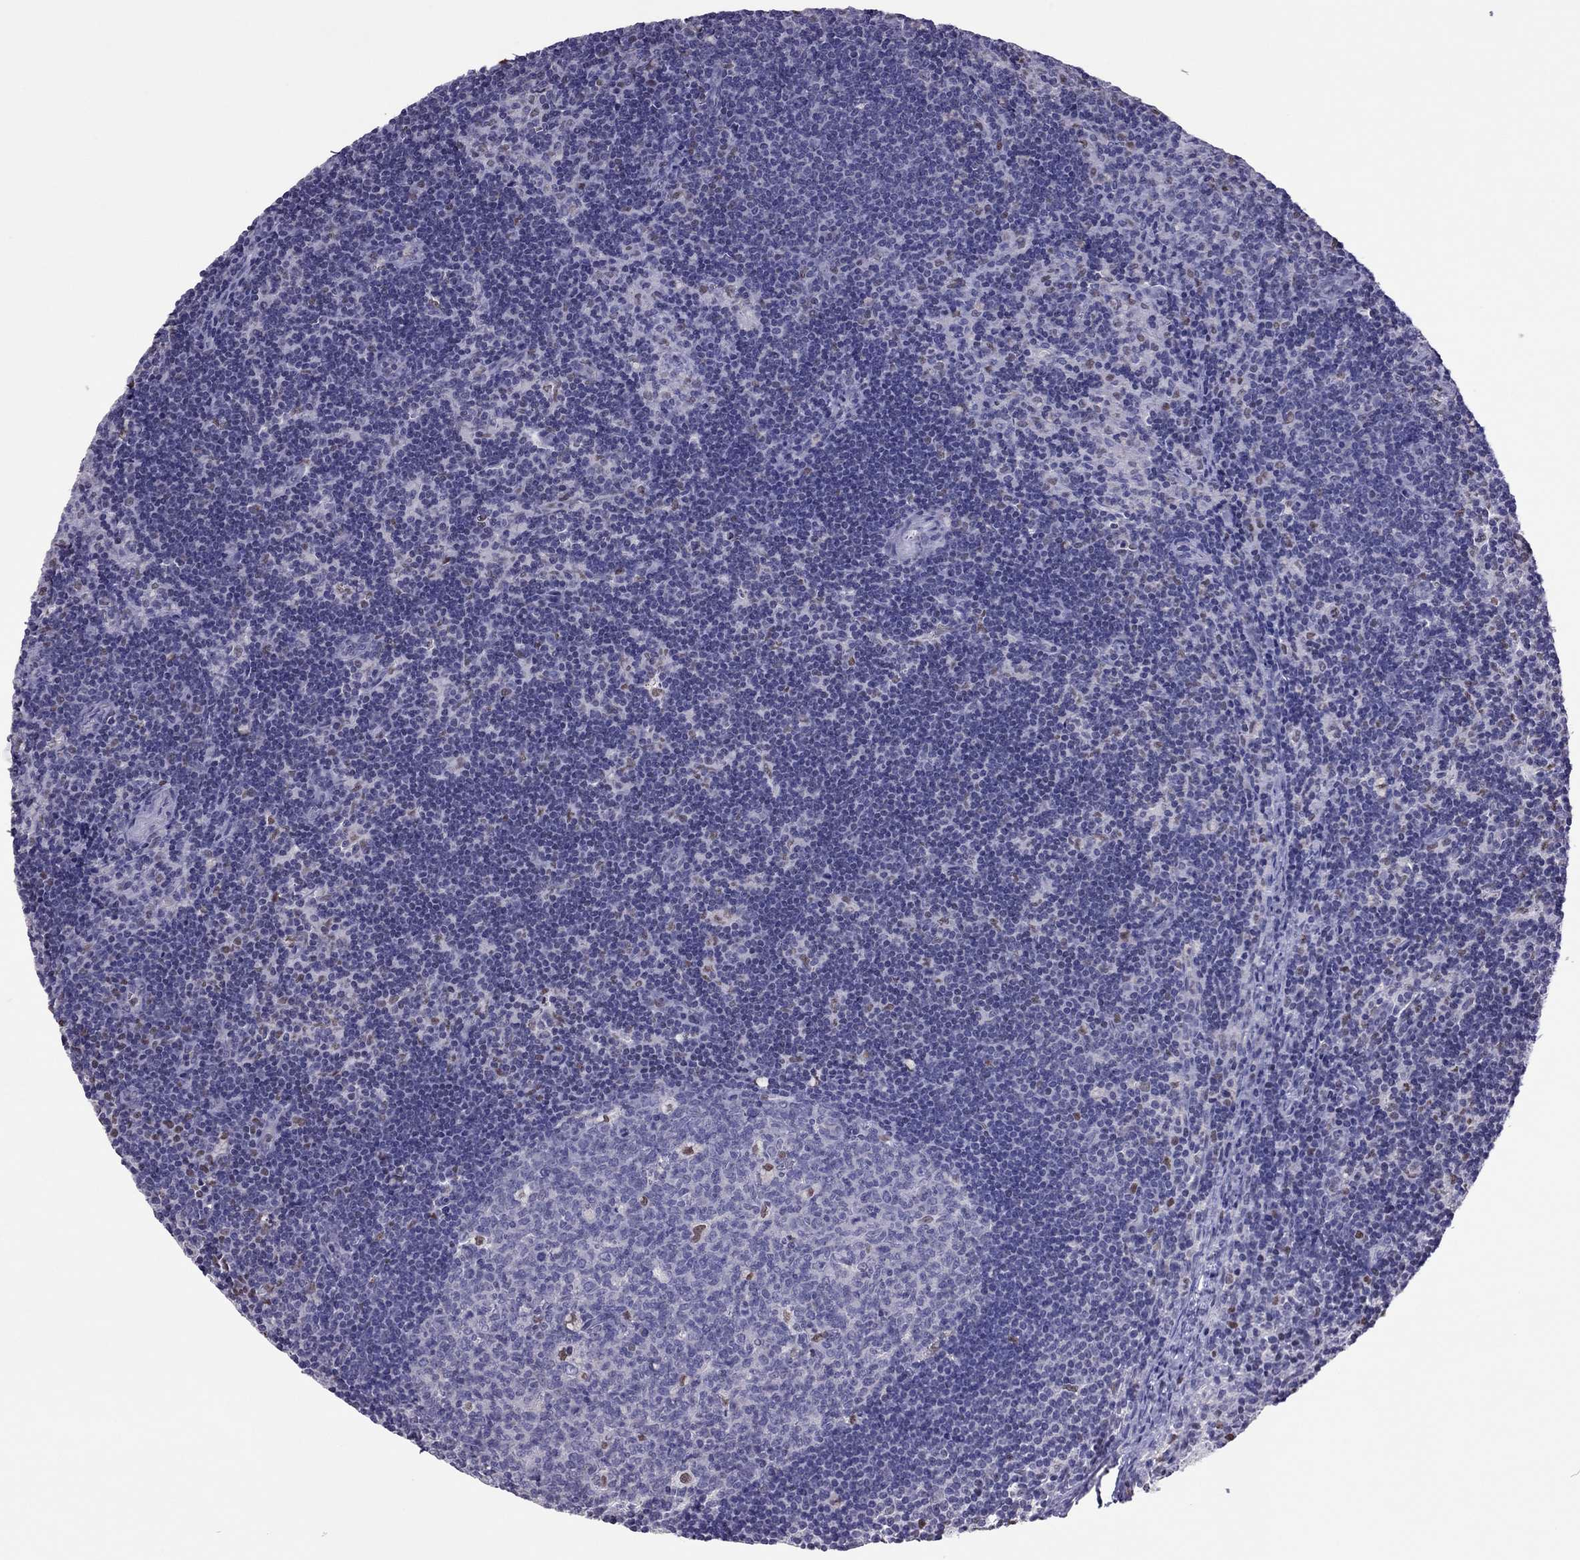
{"staining": {"intensity": "moderate", "quantity": "<25%", "location": "nuclear"}, "tissue": "lymph node", "cell_type": "Germinal center cells", "image_type": "normal", "snomed": [{"axis": "morphology", "description": "Normal tissue, NOS"}, {"axis": "topography", "description": "Lymph node"}], "caption": "Human lymph node stained with a brown dye shows moderate nuclear positive expression in about <25% of germinal center cells.", "gene": "SPINT3", "patient": {"sex": "female", "age": 34}}